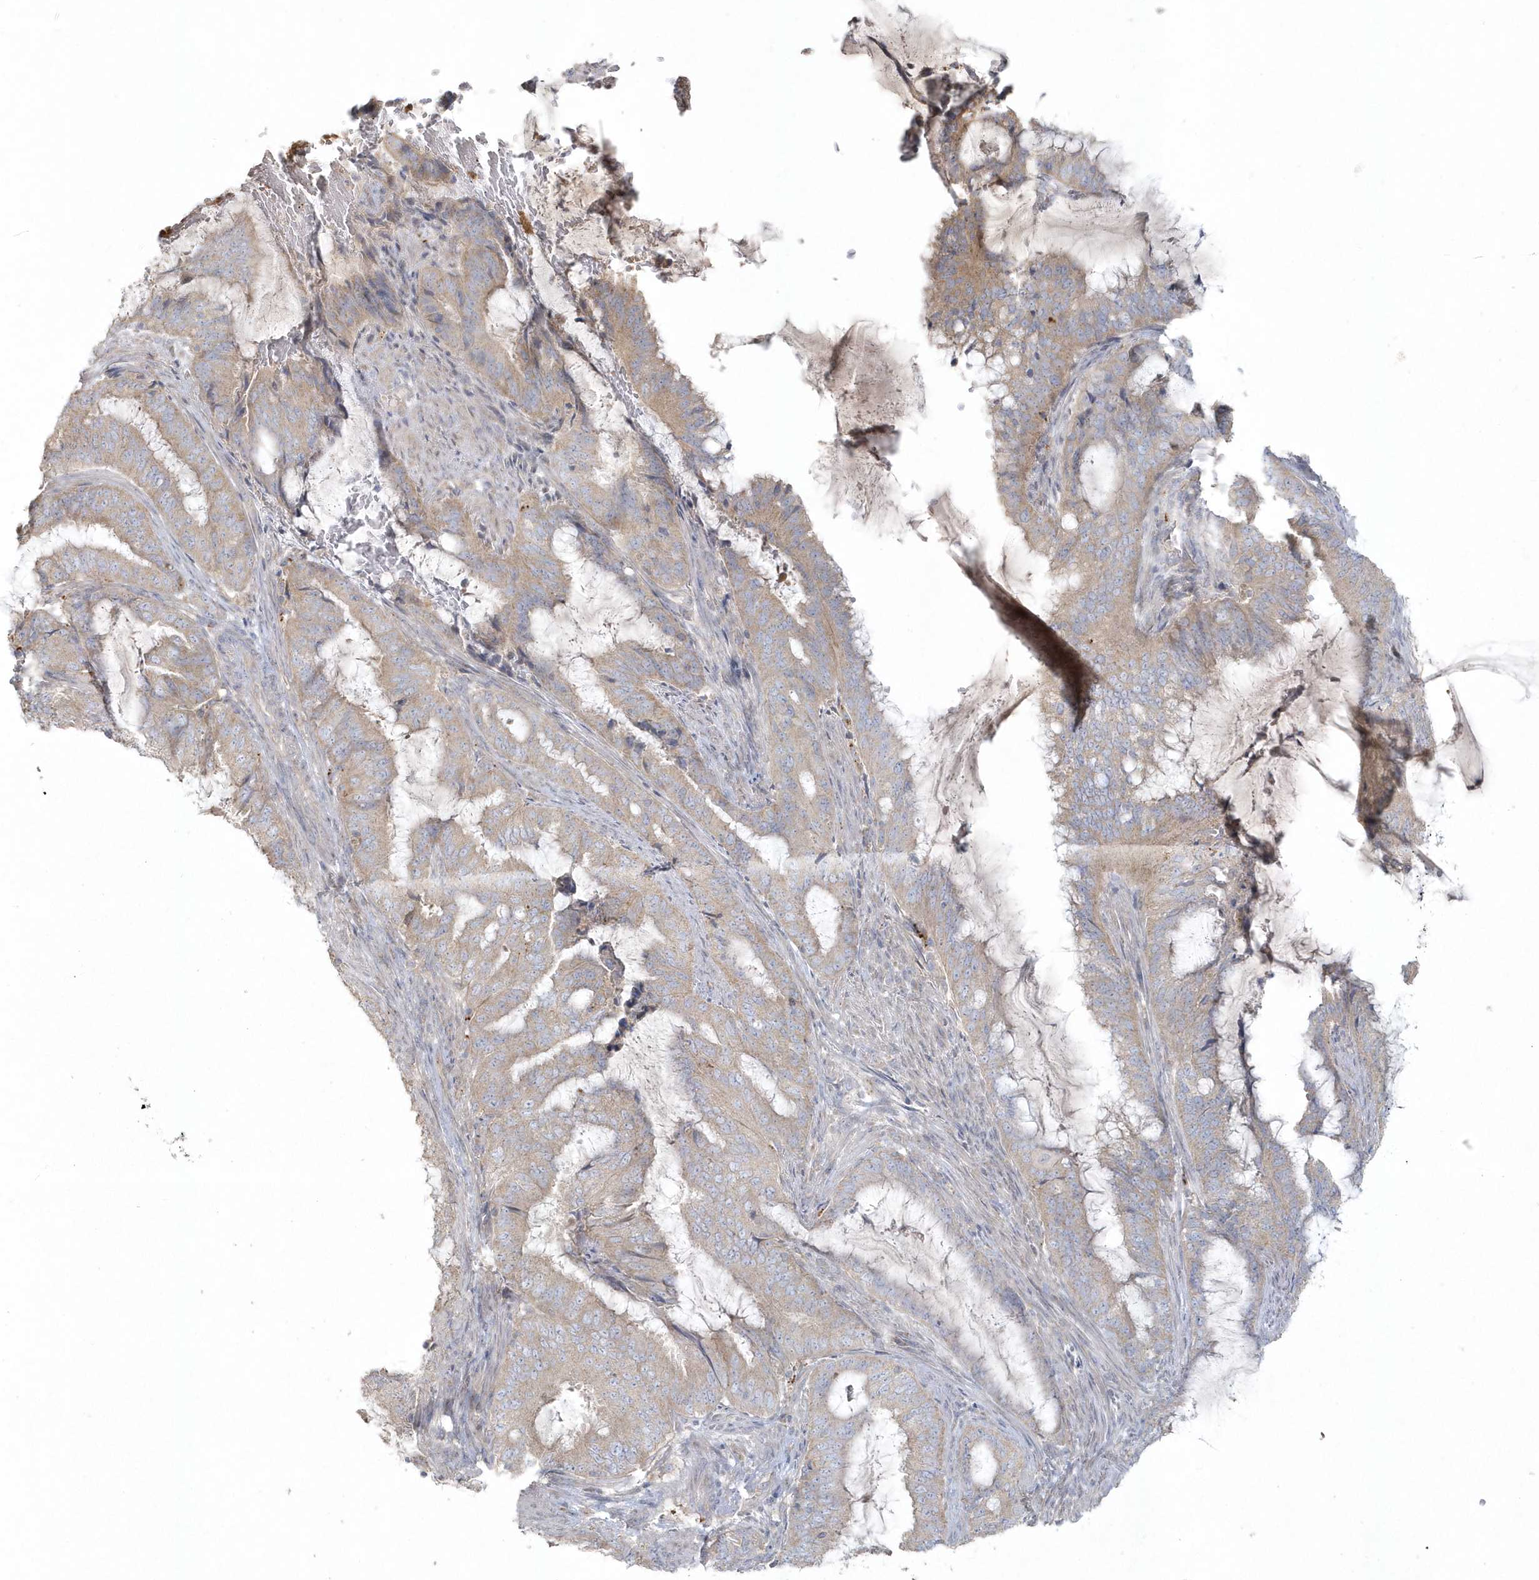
{"staining": {"intensity": "weak", "quantity": "<25%", "location": "cytoplasmic/membranous"}, "tissue": "endometrial cancer", "cell_type": "Tumor cells", "image_type": "cancer", "snomed": [{"axis": "morphology", "description": "Adenocarcinoma, NOS"}, {"axis": "topography", "description": "Endometrium"}], "caption": "Endometrial adenocarcinoma stained for a protein using IHC reveals no positivity tumor cells.", "gene": "BLTP3A", "patient": {"sex": "female", "age": 51}}